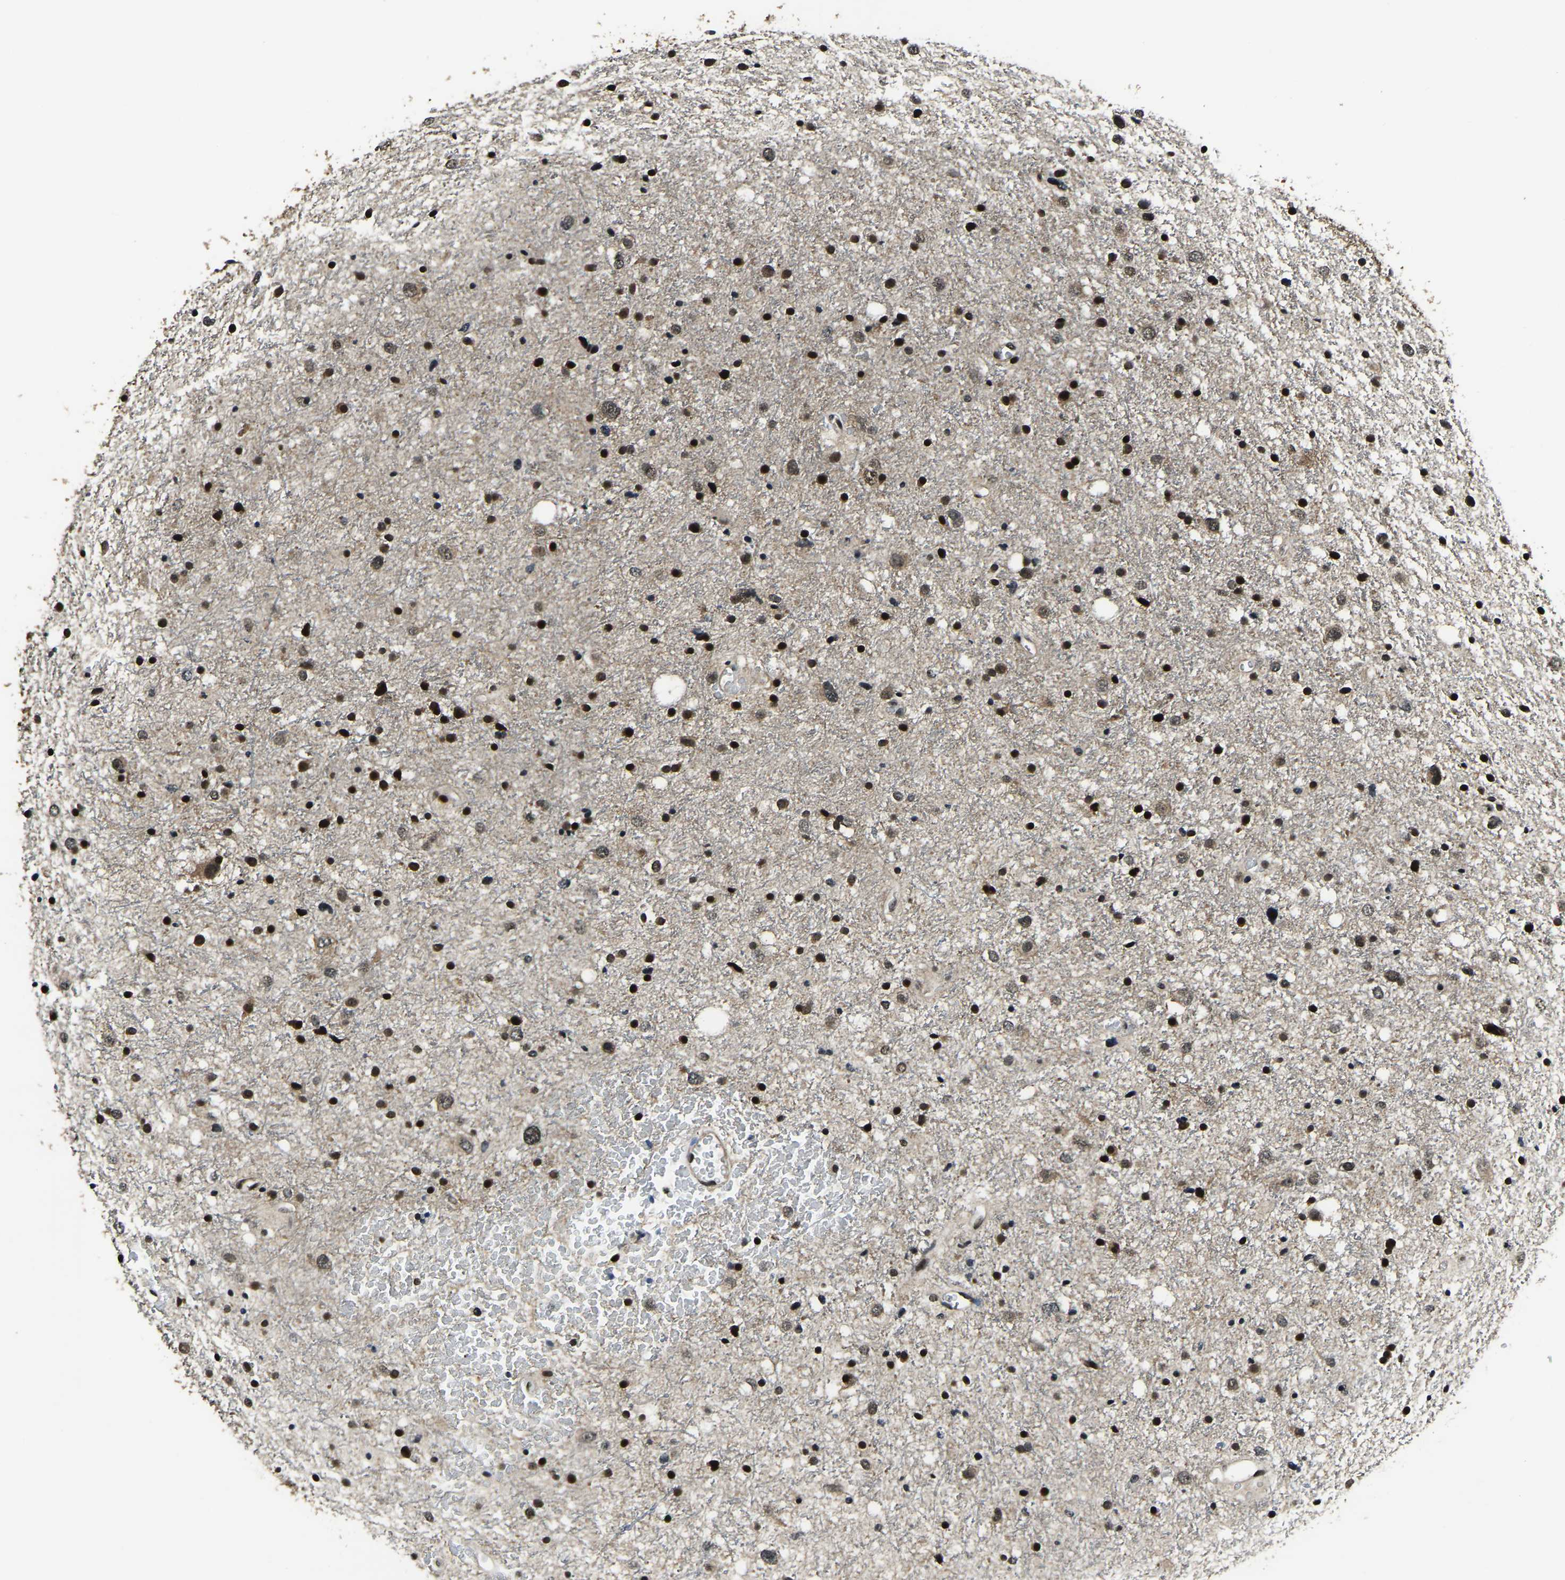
{"staining": {"intensity": "strong", "quantity": ">75%", "location": "nuclear"}, "tissue": "glioma", "cell_type": "Tumor cells", "image_type": "cancer", "snomed": [{"axis": "morphology", "description": "Glioma, malignant, Low grade"}, {"axis": "topography", "description": "Brain"}], "caption": "Immunohistochemistry (IHC) staining of low-grade glioma (malignant), which exhibits high levels of strong nuclear staining in about >75% of tumor cells indicating strong nuclear protein positivity. The staining was performed using DAB (3,3'-diaminobenzidine) (brown) for protein detection and nuclei were counterstained in hematoxylin (blue).", "gene": "ANKIB1", "patient": {"sex": "female", "age": 37}}